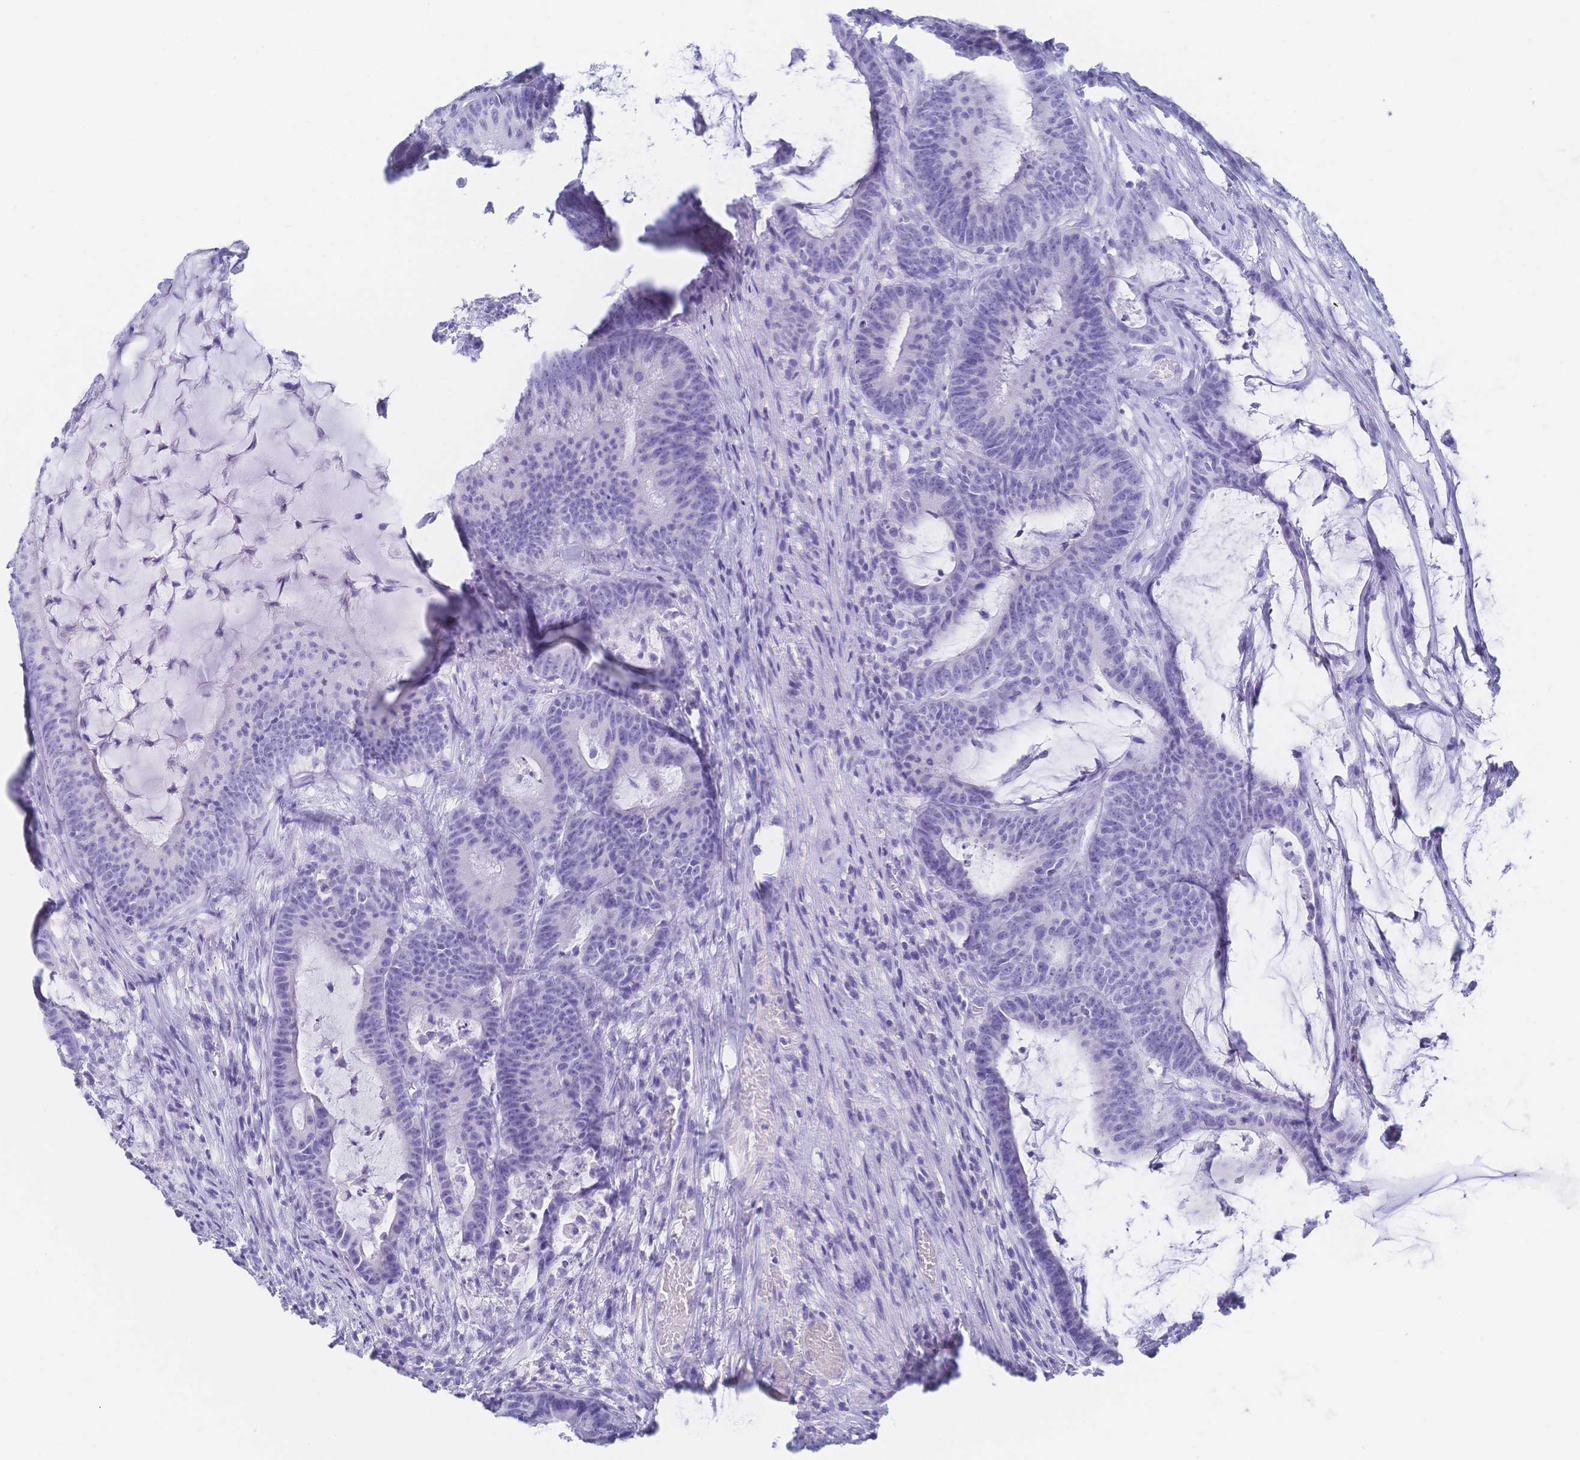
{"staining": {"intensity": "negative", "quantity": "none", "location": "none"}, "tissue": "colorectal cancer", "cell_type": "Tumor cells", "image_type": "cancer", "snomed": [{"axis": "morphology", "description": "Adenocarcinoma, NOS"}, {"axis": "topography", "description": "Colon"}], "caption": "There is no significant staining in tumor cells of colorectal adenocarcinoma.", "gene": "MEP1B", "patient": {"sex": "female", "age": 78}}